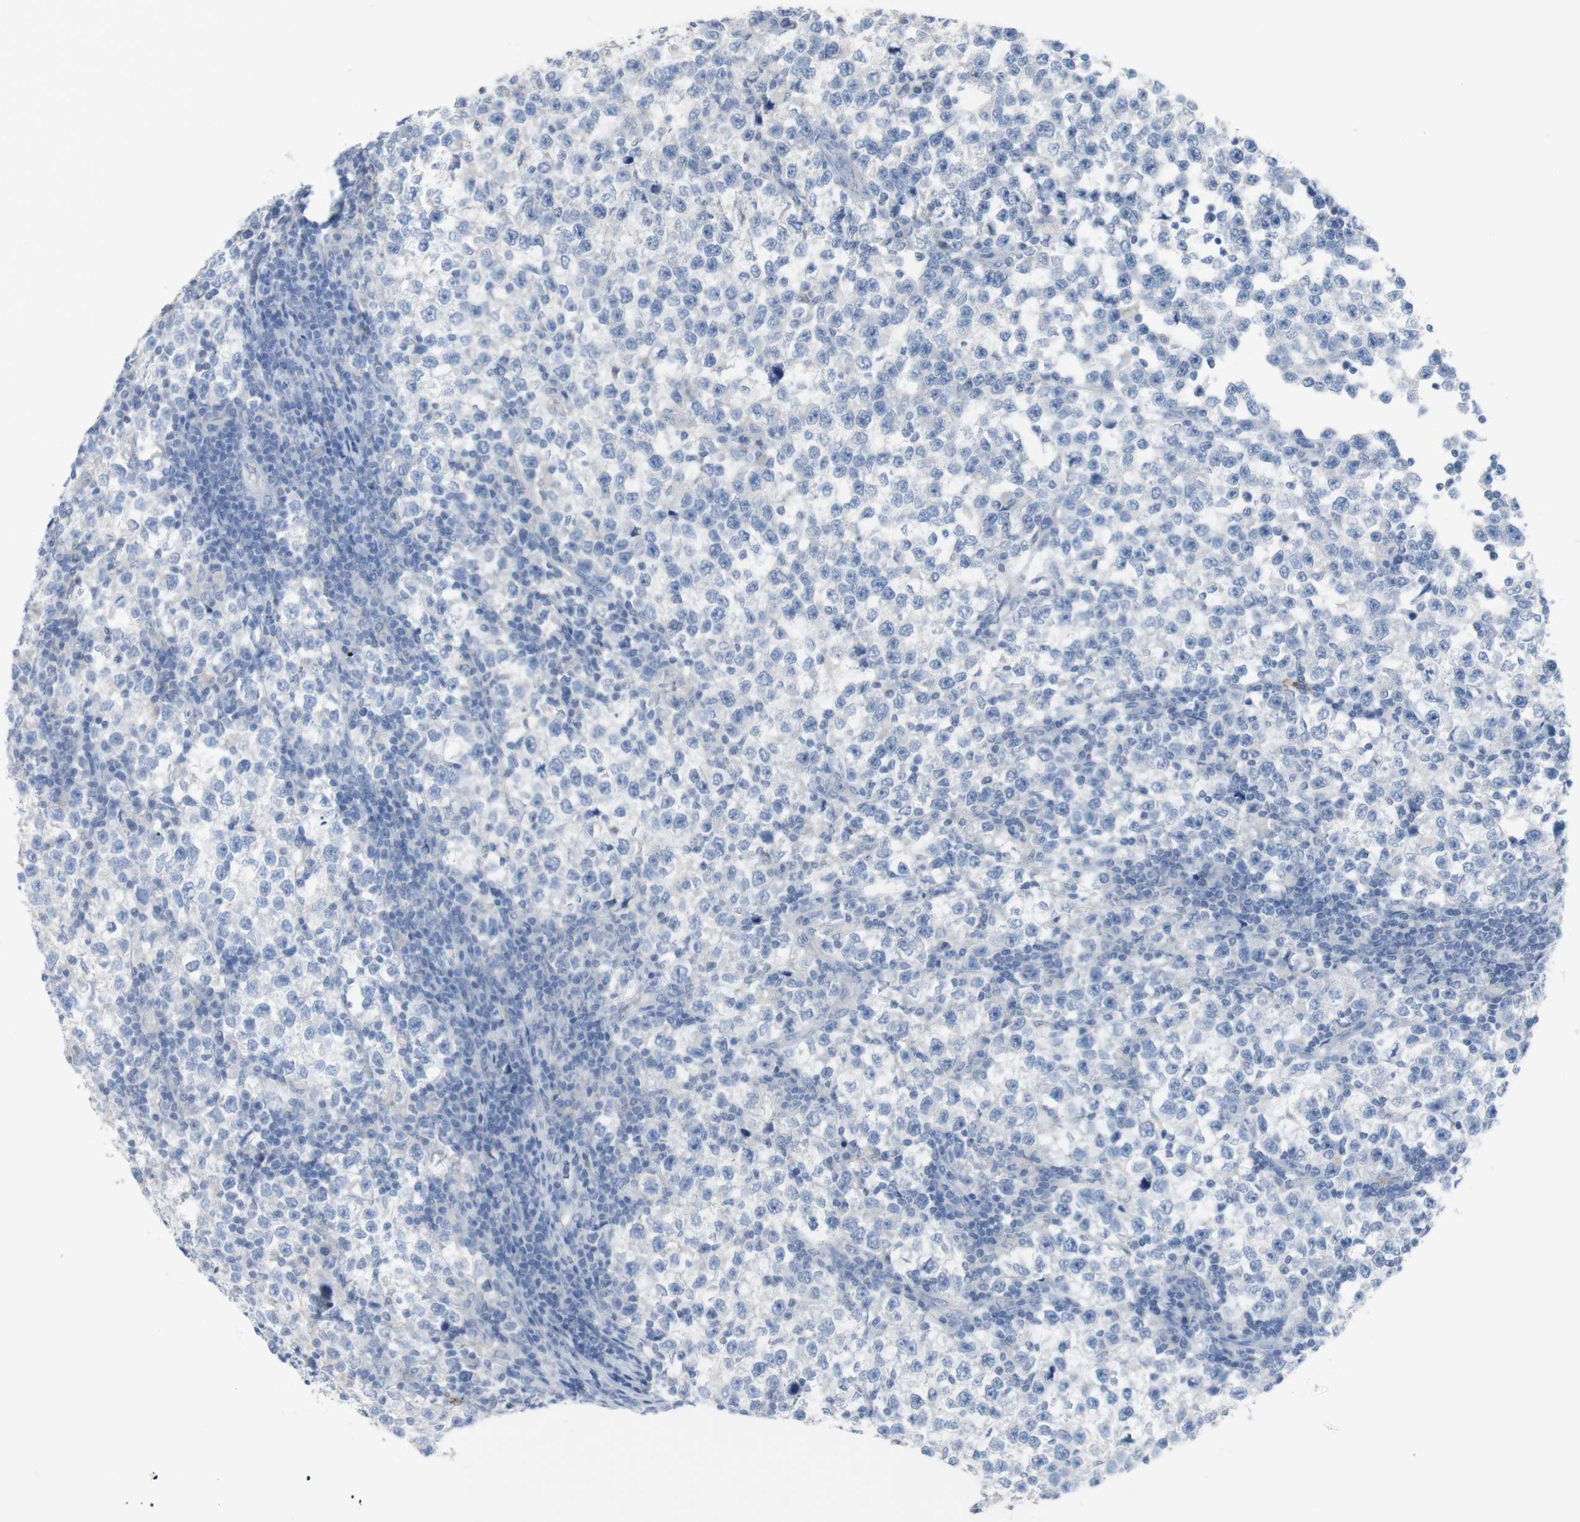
{"staining": {"intensity": "negative", "quantity": "none", "location": "none"}, "tissue": "testis cancer", "cell_type": "Tumor cells", "image_type": "cancer", "snomed": [{"axis": "morphology", "description": "Seminoma, NOS"}, {"axis": "topography", "description": "Testis"}], "caption": "A photomicrograph of testis cancer stained for a protein reveals no brown staining in tumor cells. (DAB immunohistochemistry (IHC), high magnification).", "gene": "CD207", "patient": {"sex": "male", "age": 43}}